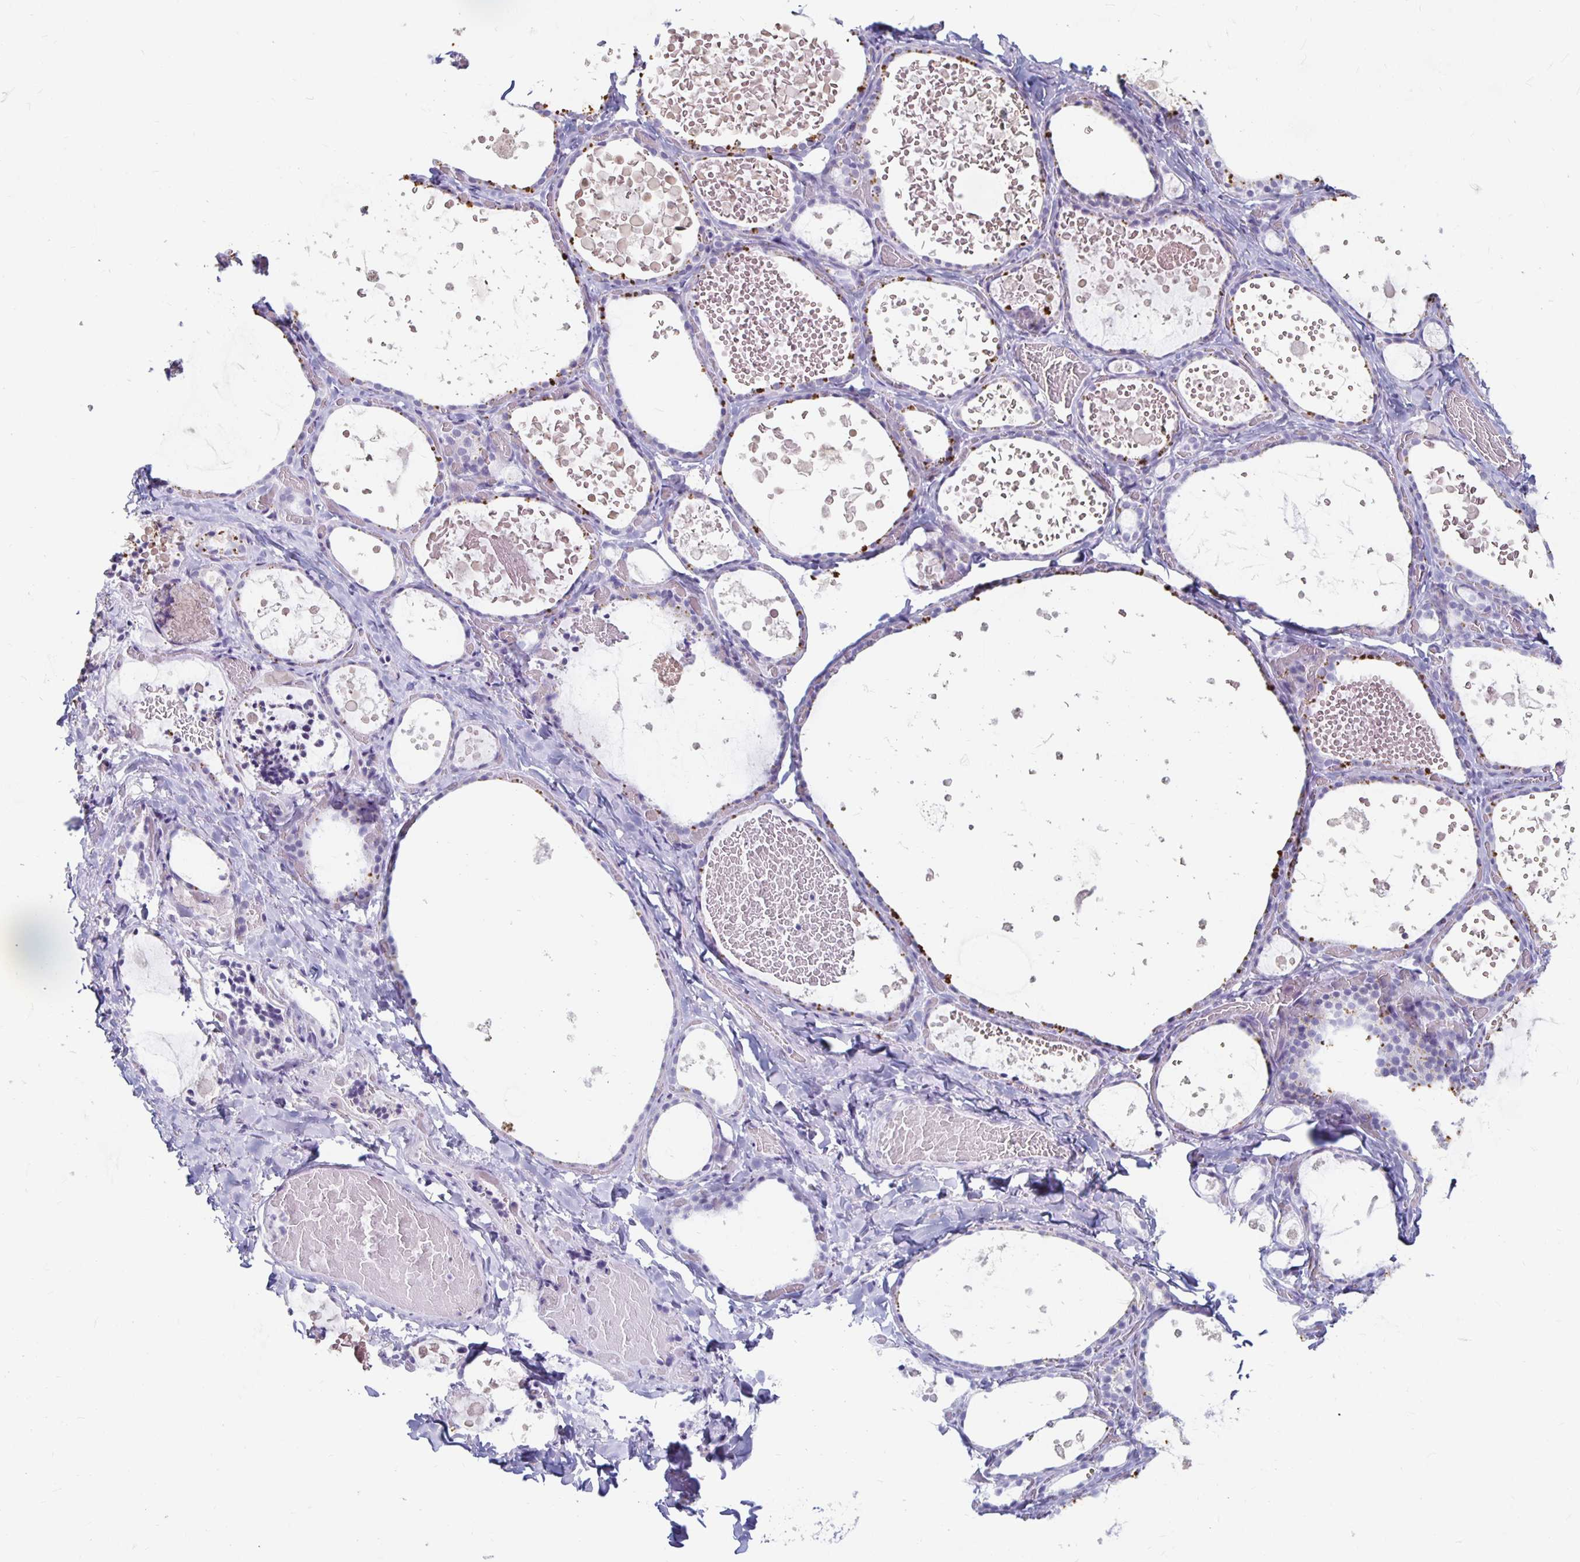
{"staining": {"intensity": "moderate", "quantity": "<25%", "location": "cytoplasmic/membranous"}, "tissue": "thyroid gland", "cell_type": "Glandular cells", "image_type": "normal", "snomed": [{"axis": "morphology", "description": "Normal tissue, NOS"}, {"axis": "topography", "description": "Thyroid gland"}], "caption": "A micrograph of thyroid gland stained for a protein displays moderate cytoplasmic/membranous brown staining in glandular cells.", "gene": "KCNQ2", "patient": {"sex": "female", "age": 56}}